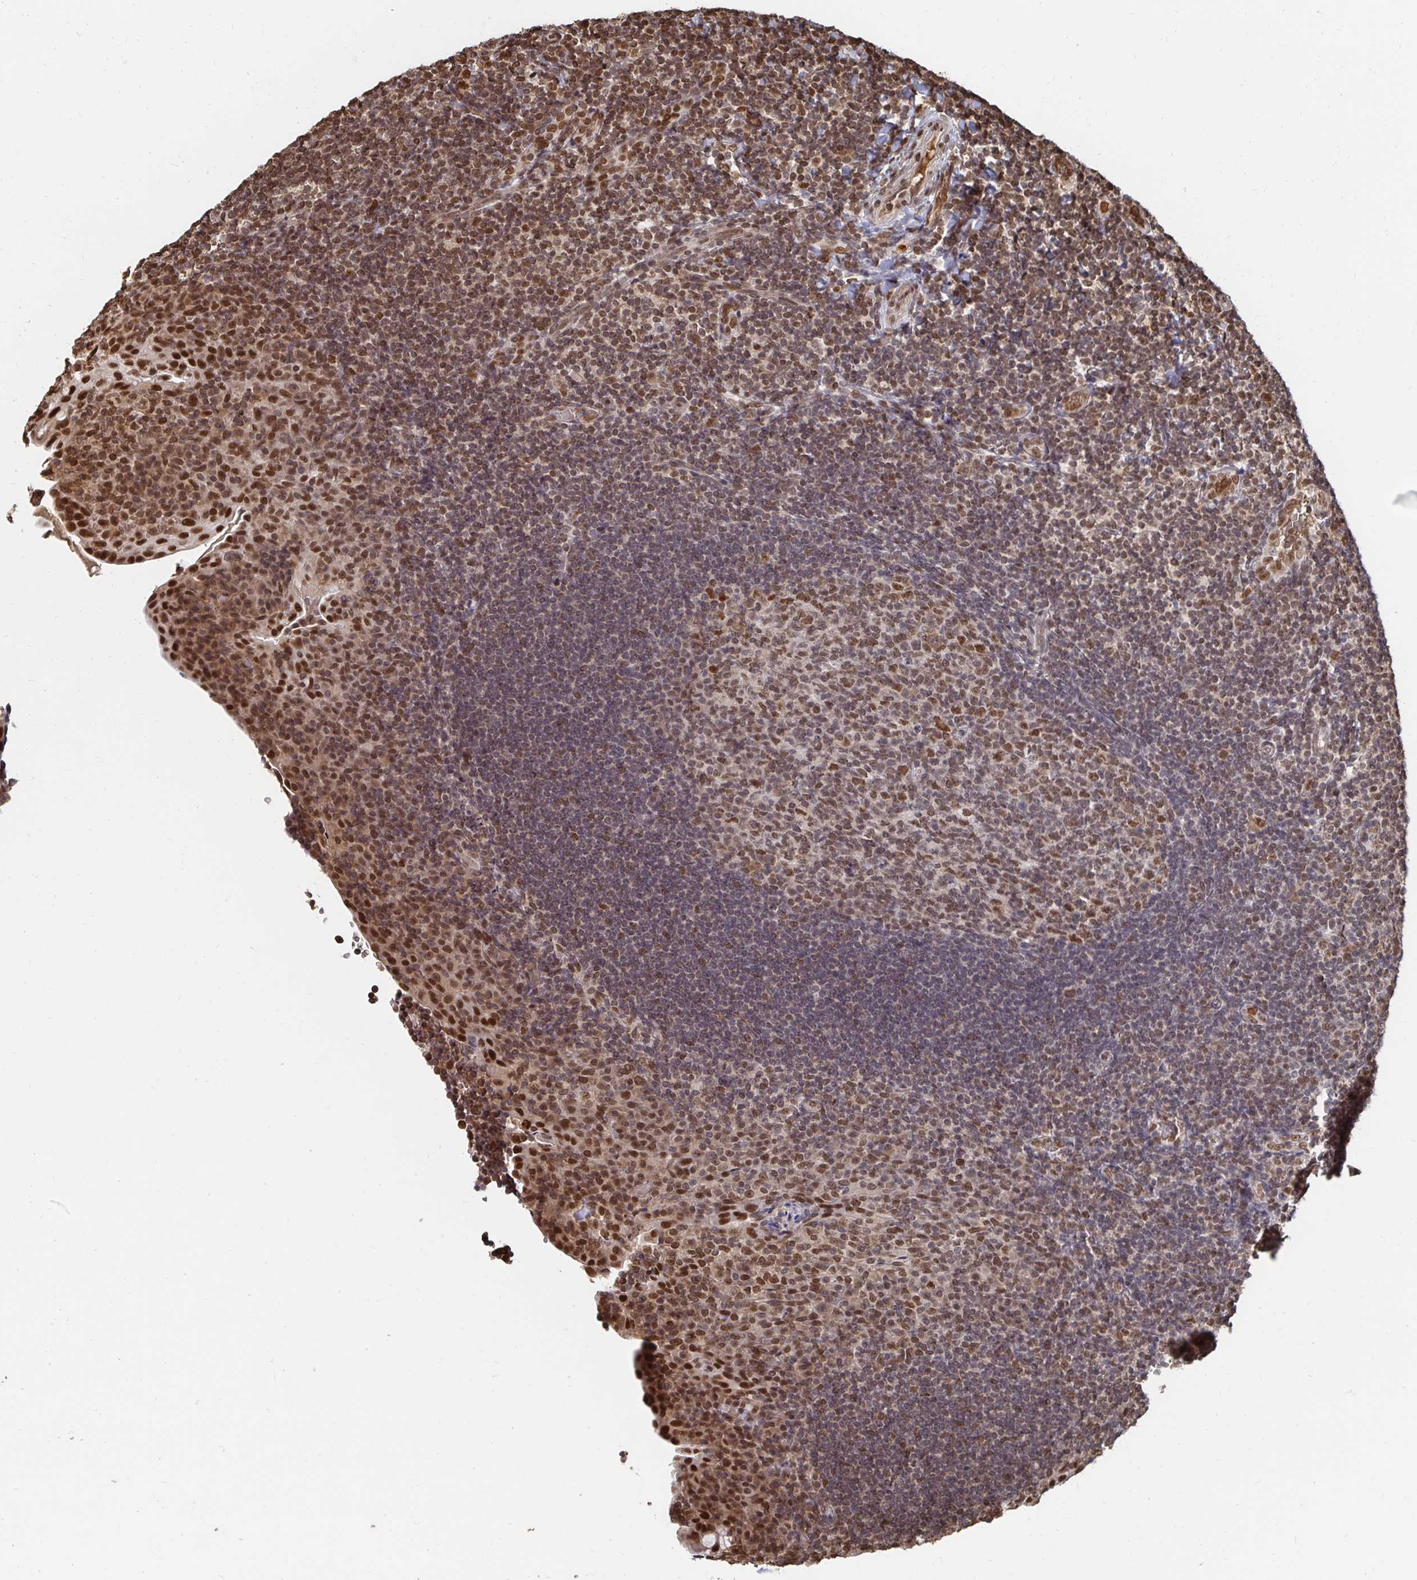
{"staining": {"intensity": "moderate", "quantity": ">75%", "location": "nuclear"}, "tissue": "tonsil", "cell_type": "Germinal center cells", "image_type": "normal", "snomed": [{"axis": "morphology", "description": "Normal tissue, NOS"}, {"axis": "topography", "description": "Tonsil"}], "caption": "The immunohistochemical stain shows moderate nuclear expression in germinal center cells of normal tonsil. The staining was performed using DAB (3,3'-diaminobenzidine), with brown indicating positive protein expression. Nuclei are stained blue with hematoxylin.", "gene": "GTF3C6", "patient": {"sex": "male", "age": 17}}